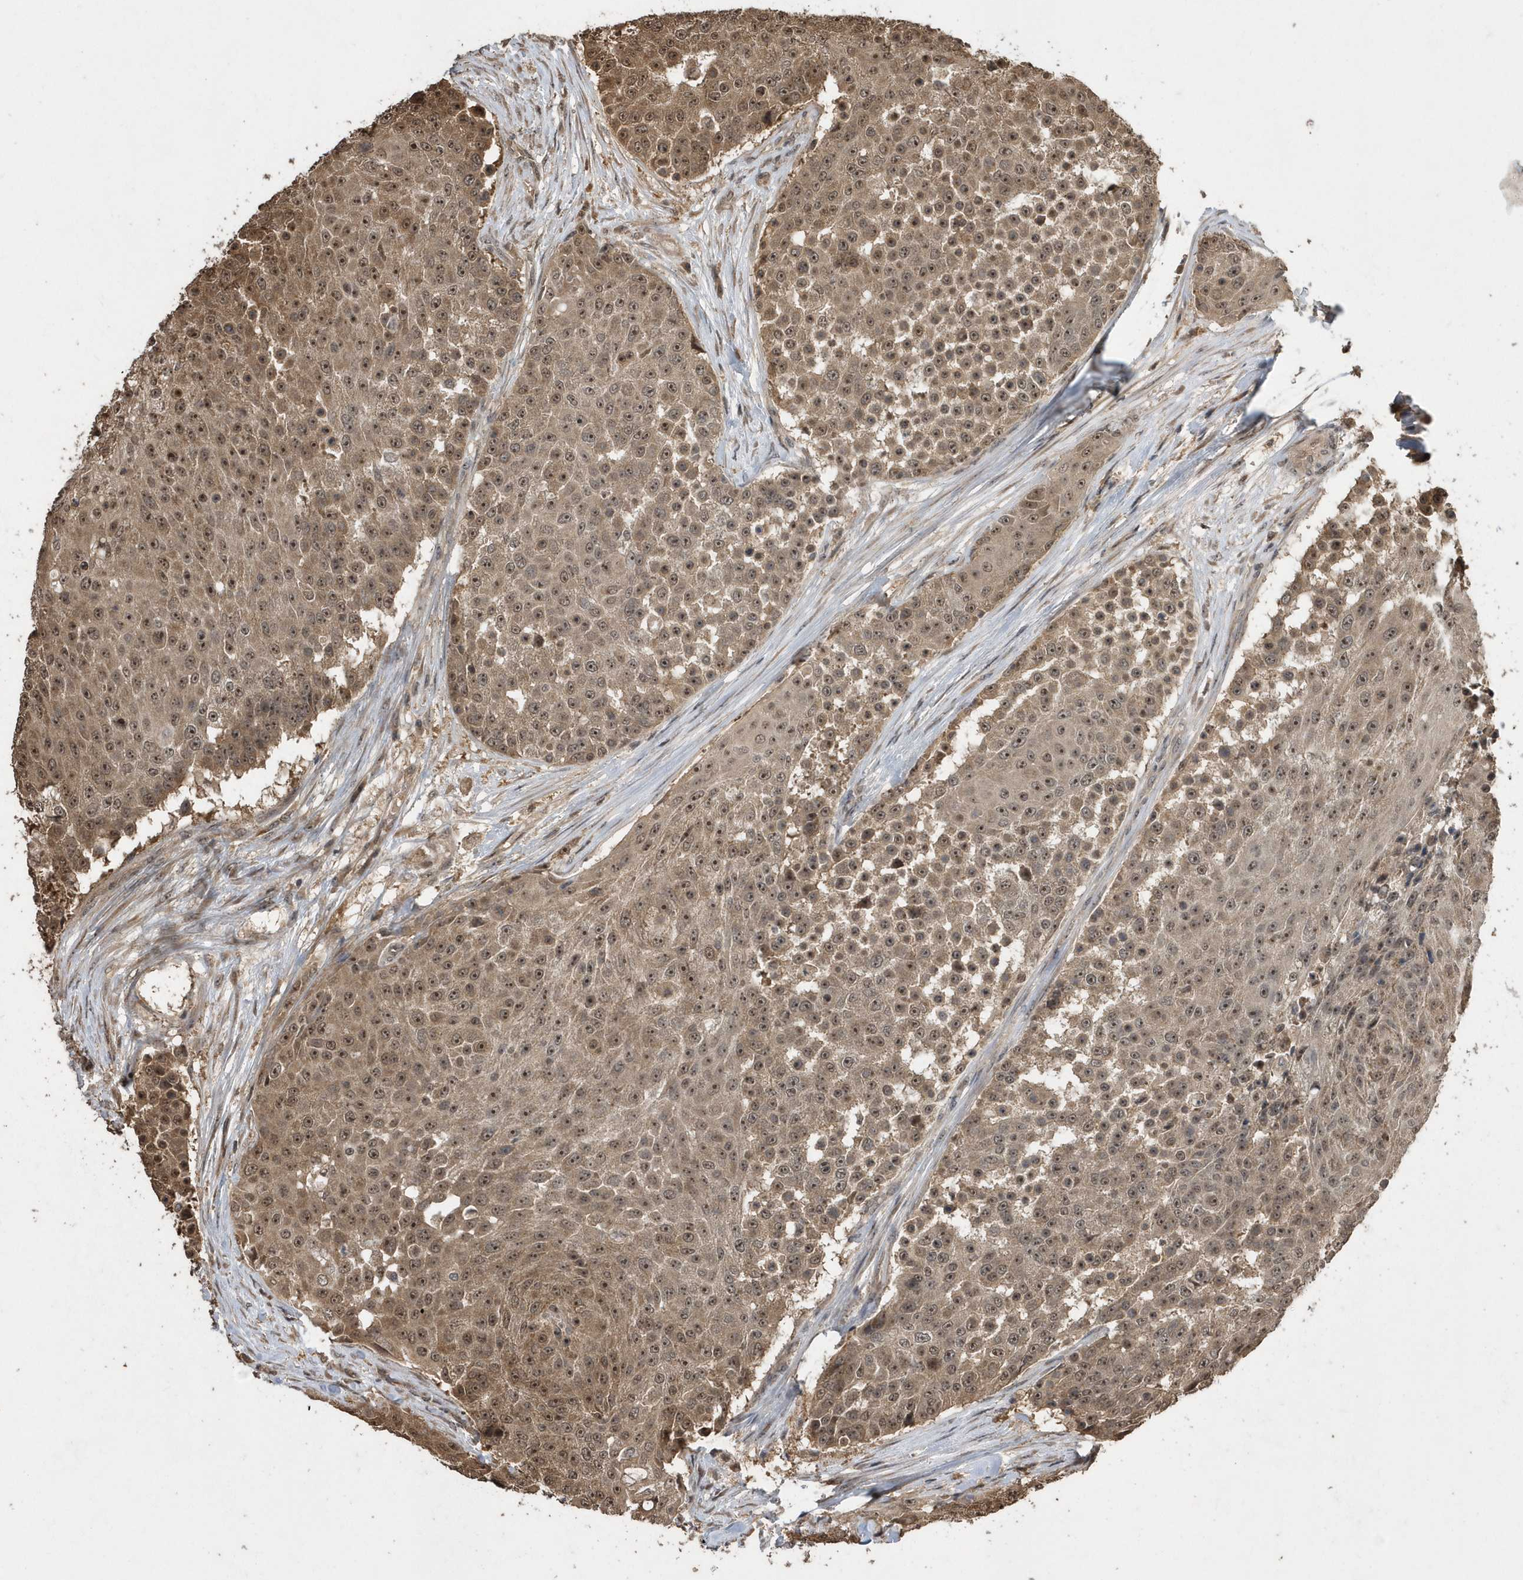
{"staining": {"intensity": "moderate", "quantity": ">75%", "location": "cytoplasmic/membranous,nuclear"}, "tissue": "urothelial cancer", "cell_type": "Tumor cells", "image_type": "cancer", "snomed": [{"axis": "morphology", "description": "Urothelial carcinoma, High grade"}, {"axis": "topography", "description": "Urinary bladder"}], "caption": "Moderate cytoplasmic/membranous and nuclear protein expression is identified in about >75% of tumor cells in urothelial cancer.", "gene": "WASHC5", "patient": {"sex": "female", "age": 63}}